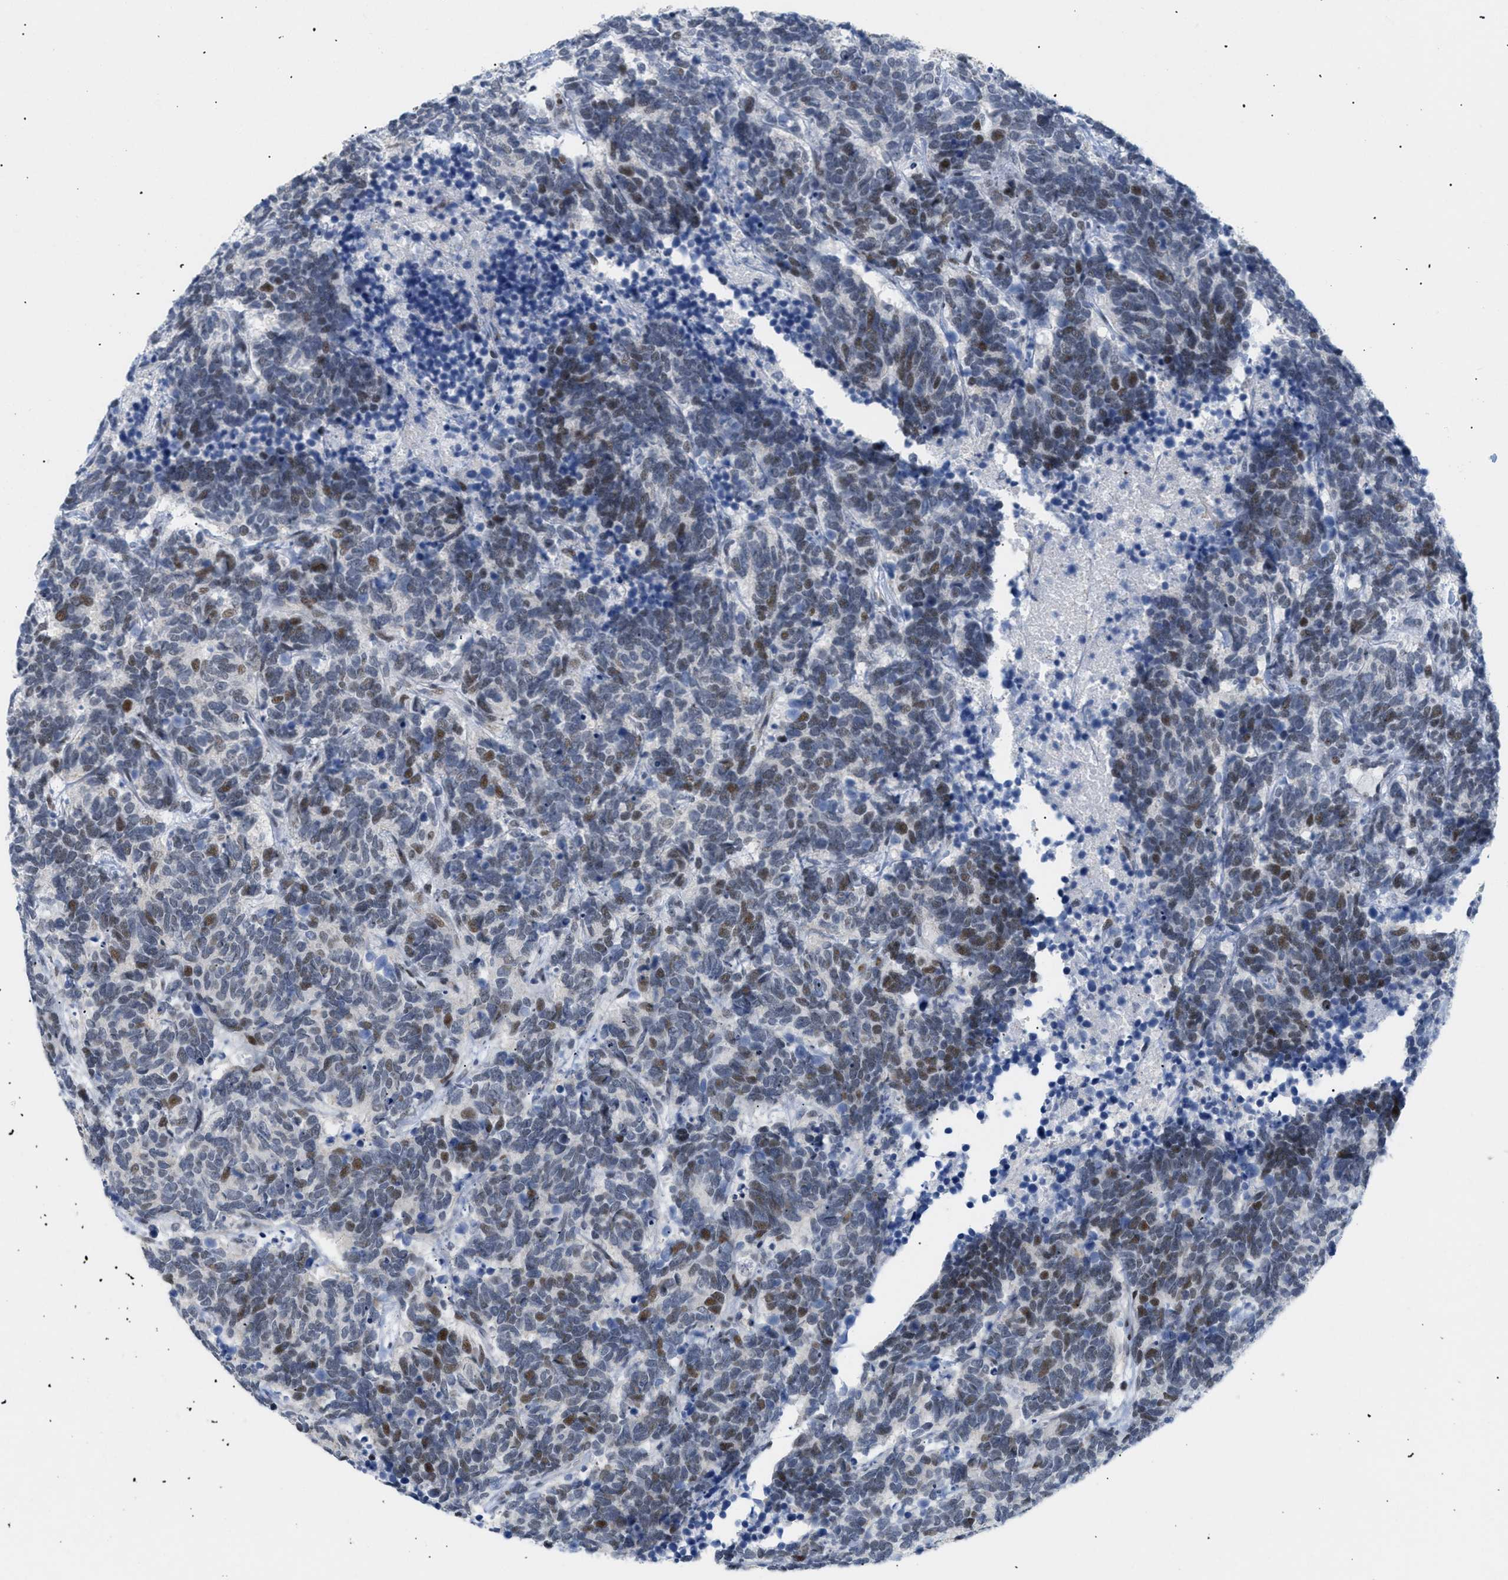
{"staining": {"intensity": "moderate", "quantity": "25%-75%", "location": "nuclear"}, "tissue": "carcinoid", "cell_type": "Tumor cells", "image_type": "cancer", "snomed": [{"axis": "morphology", "description": "Carcinoma, NOS"}, {"axis": "morphology", "description": "Carcinoid, malignant, NOS"}, {"axis": "topography", "description": "Urinary bladder"}], "caption": "Immunohistochemistry of carcinoma reveals medium levels of moderate nuclear expression in about 25%-75% of tumor cells.", "gene": "MED1", "patient": {"sex": "male", "age": 57}}